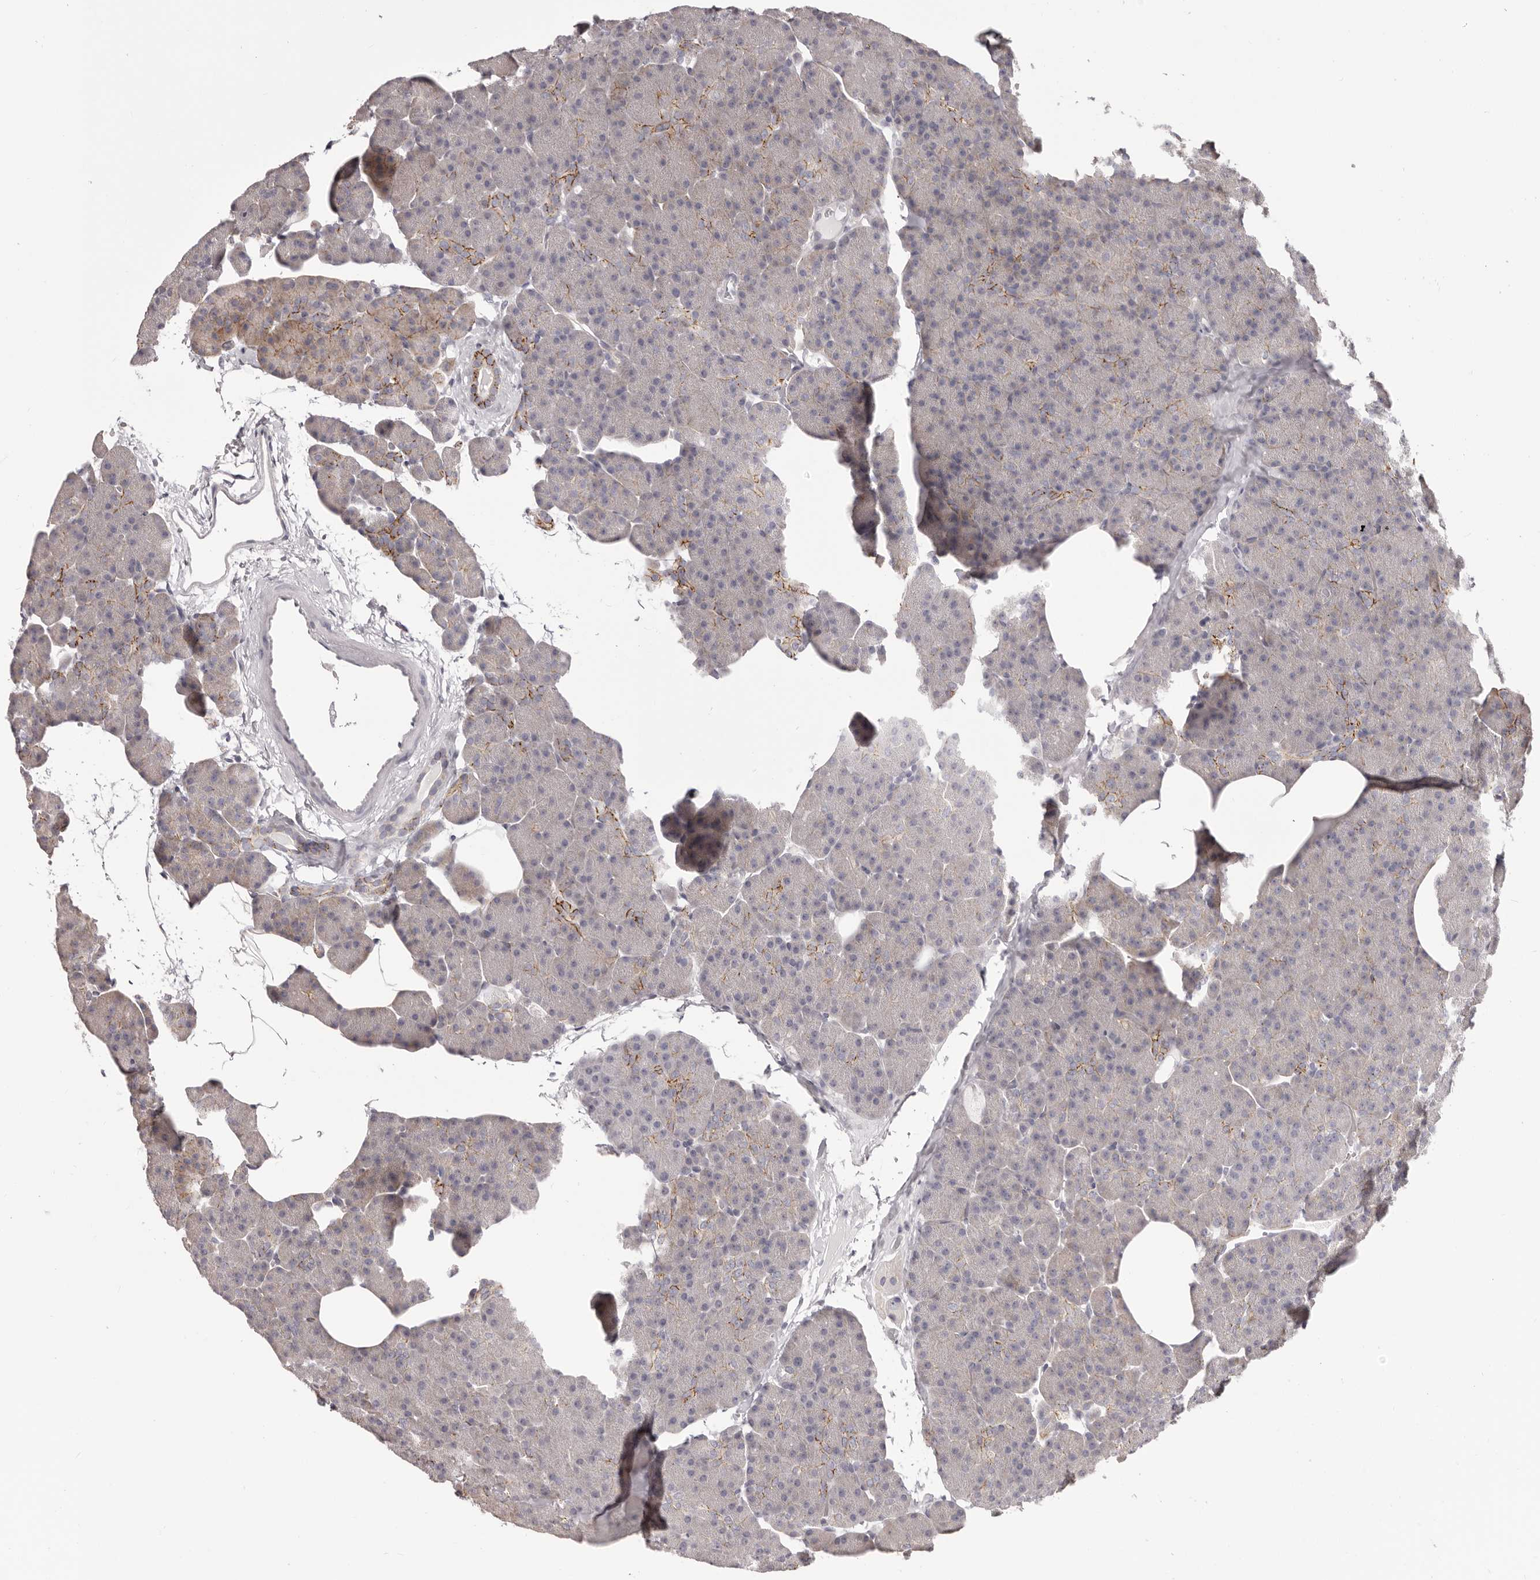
{"staining": {"intensity": "moderate", "quantity": "<25%", "location": "cytoplasmic/membranous"}, "tissue": "pancreas", "cell_type": "Exocrine glandular cells", "image_type": "normal", "snomed": [{"axis": "morphology", "description": "Normal tissue, NOS"}, {"axis": "morphology", "description": "Carcinoid, malignant, NOS"}, {"axis": "topography", "description": "Pancreas"}], "caption": "DAB immunohistochemical staining of benign human pancreas displays moderate cytoplasmic/membranous protein expression in about <25% of exocrine glandular cells. (Stains: DAB (3,3'-diaminobenzidine) in brown, nuclei in blue, Microscopy: brightfield microscopy at high magnification).", "gene": "OTUD3", "patient": {"sex": "female", "age": 35}}